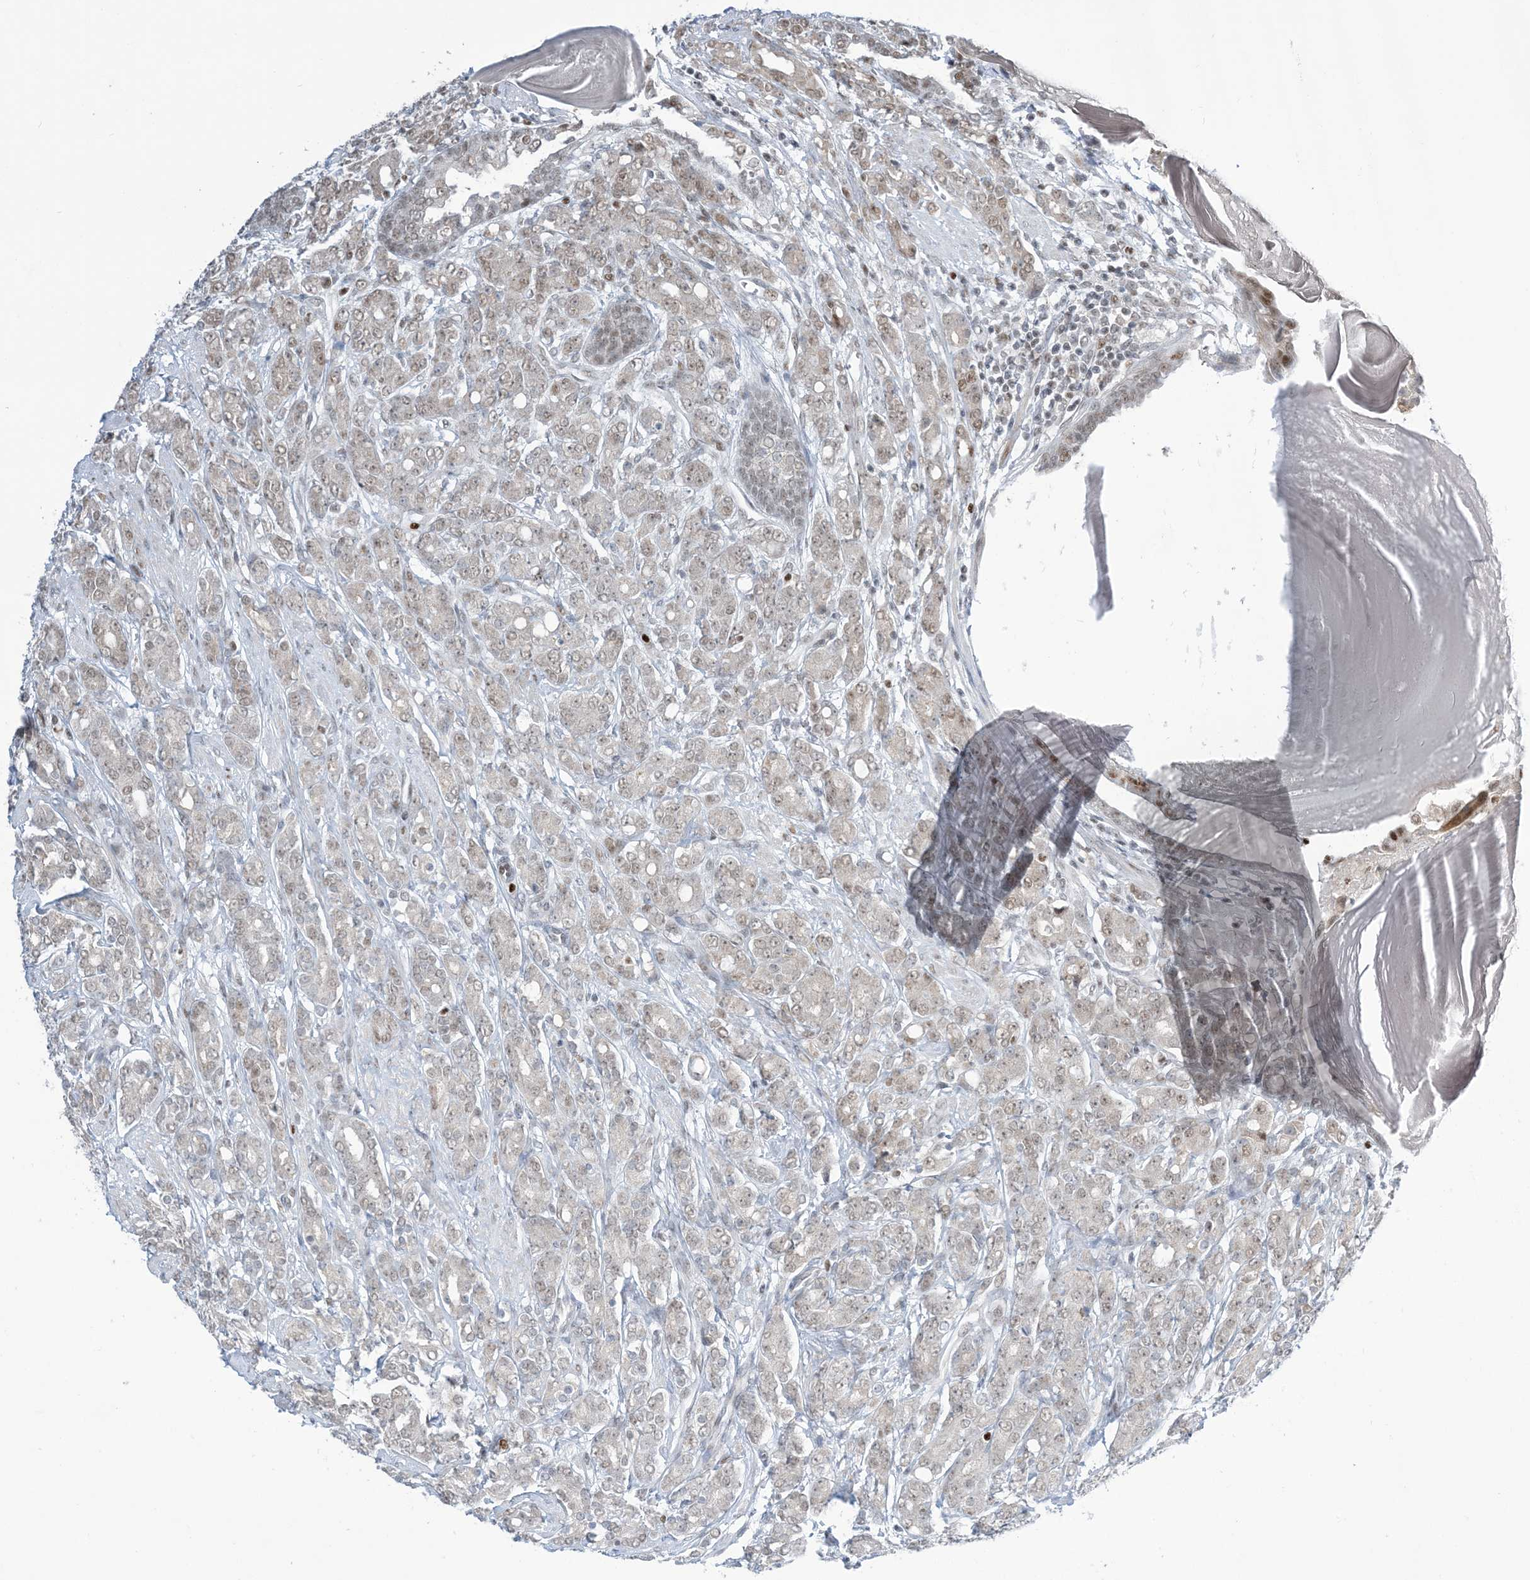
{"staining": {"intensity": "weak", "quantity": "<25%", "location": "nuclear"}, "tissue": "prostate cancer", "cell_type": "Tumor cells", "image_type": "cancer", "snomed": [{"axis": "morphology", "description": "Adenocarcinoma, High grade"}, {"axis": "topography", "description": "Prostate"}], "caption": "Human prostate cancer (high-grade adenocarcinoma) stained for a protein using IHC demonstrates no positivity in tumor cells.", "gene": "TFPT", "patient": {"sex": "male", "age": 62}}